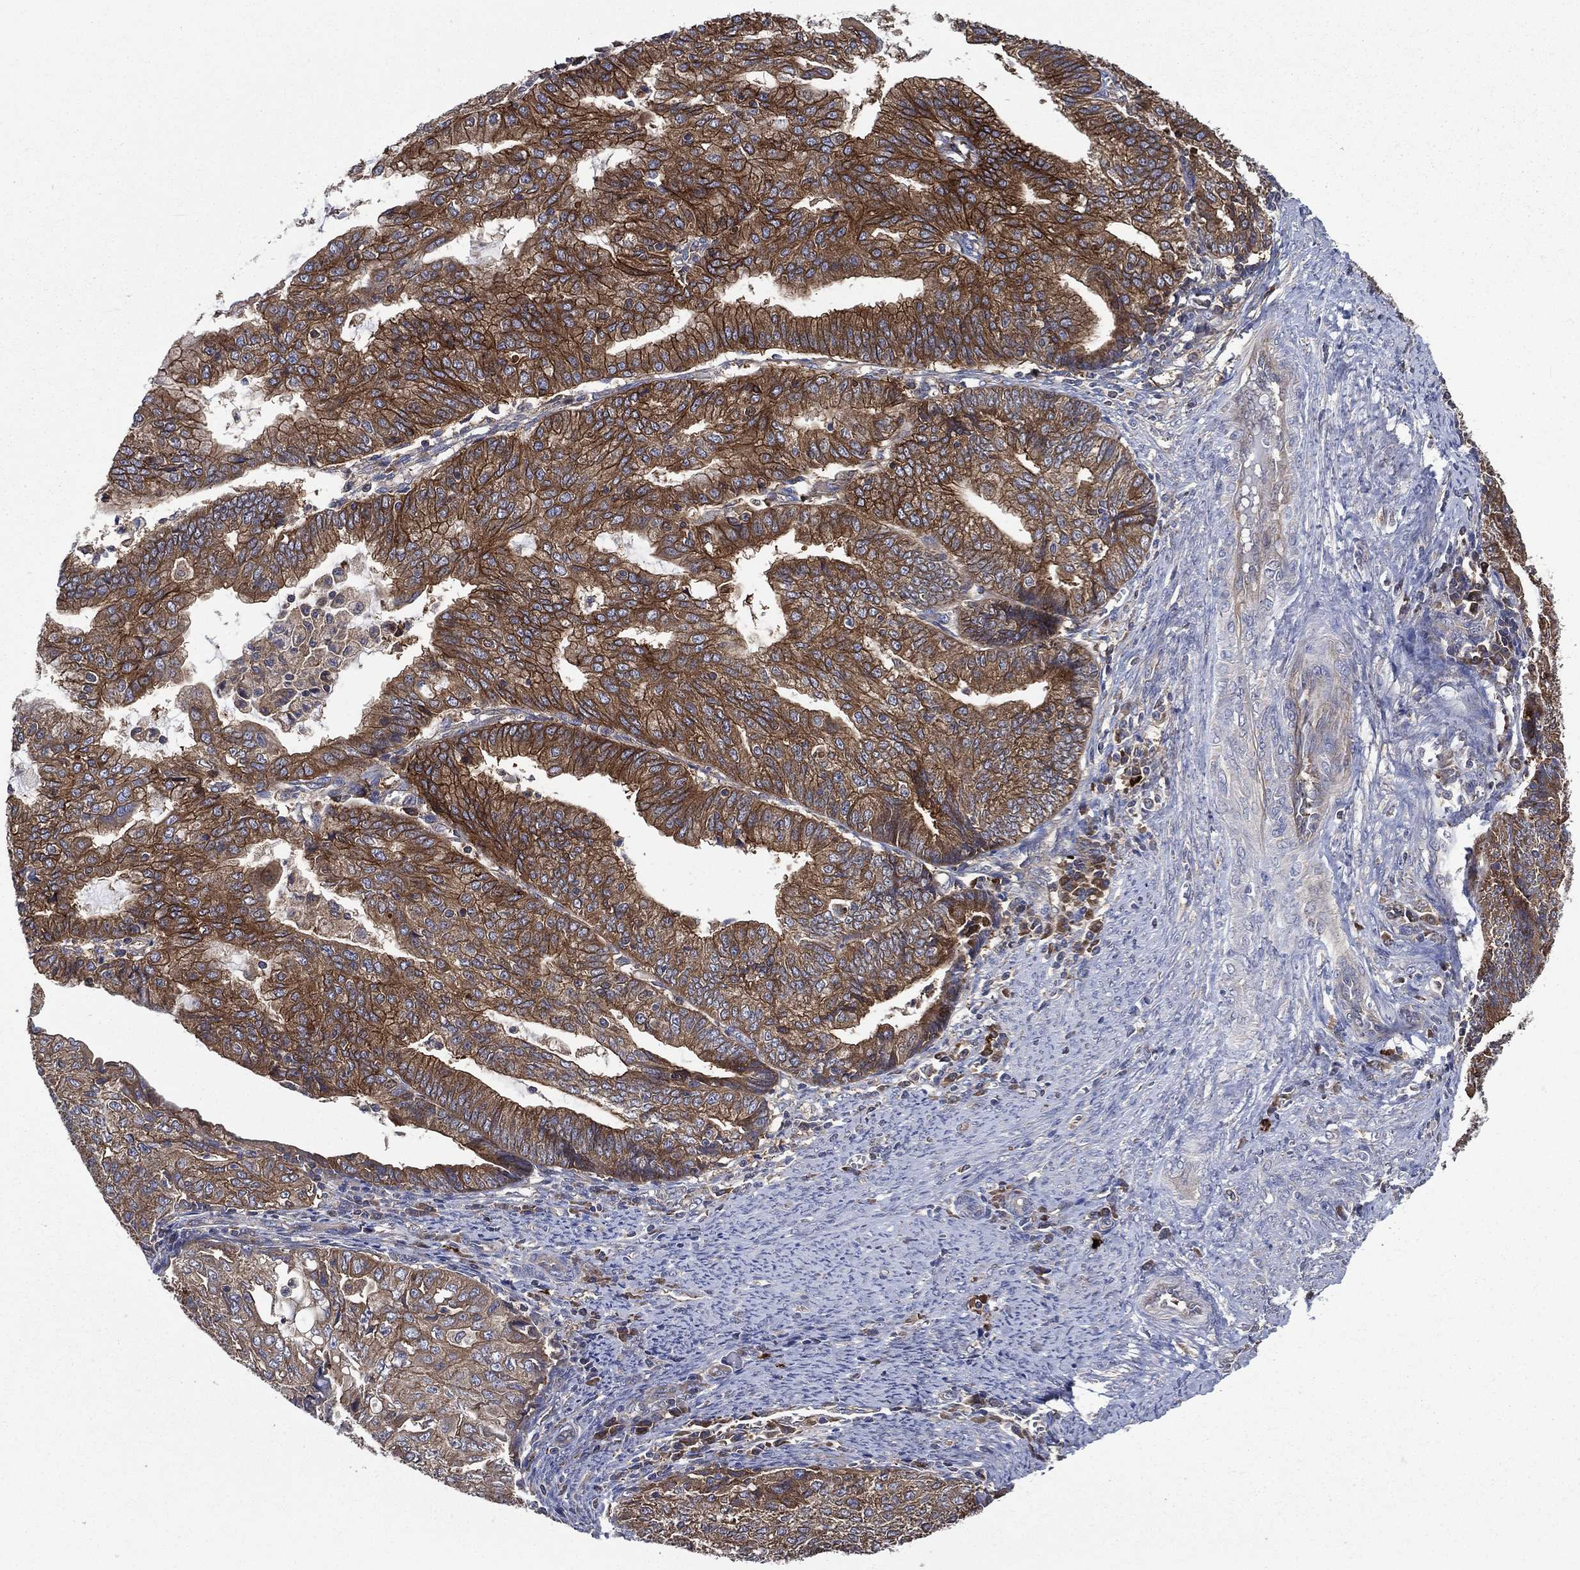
{"staining": {"intensity": "strong", "quantity": "25%-75%", "location": "cytoplasmic/membranous"}, "tissue": "endometrial cancer", "cell_type": "Tumor cells", "image_type": "cancer", "snomed": [{"axis": "morphology", "description": "Adenocarcinoma, NOS"}, {"axis": "topography", "description": "Endometrium"}], "caption": "Endometrial cancer was stained to show a protein in brown. There is high levels of strong cytoplasmic/membranous expression in about 25%-75% of tumor cells. (brown staining indicates protein expression, while blue staining denotes nuclei).", "gene": "SMPD3", "patient": {"sex": "female", "age": 82}}